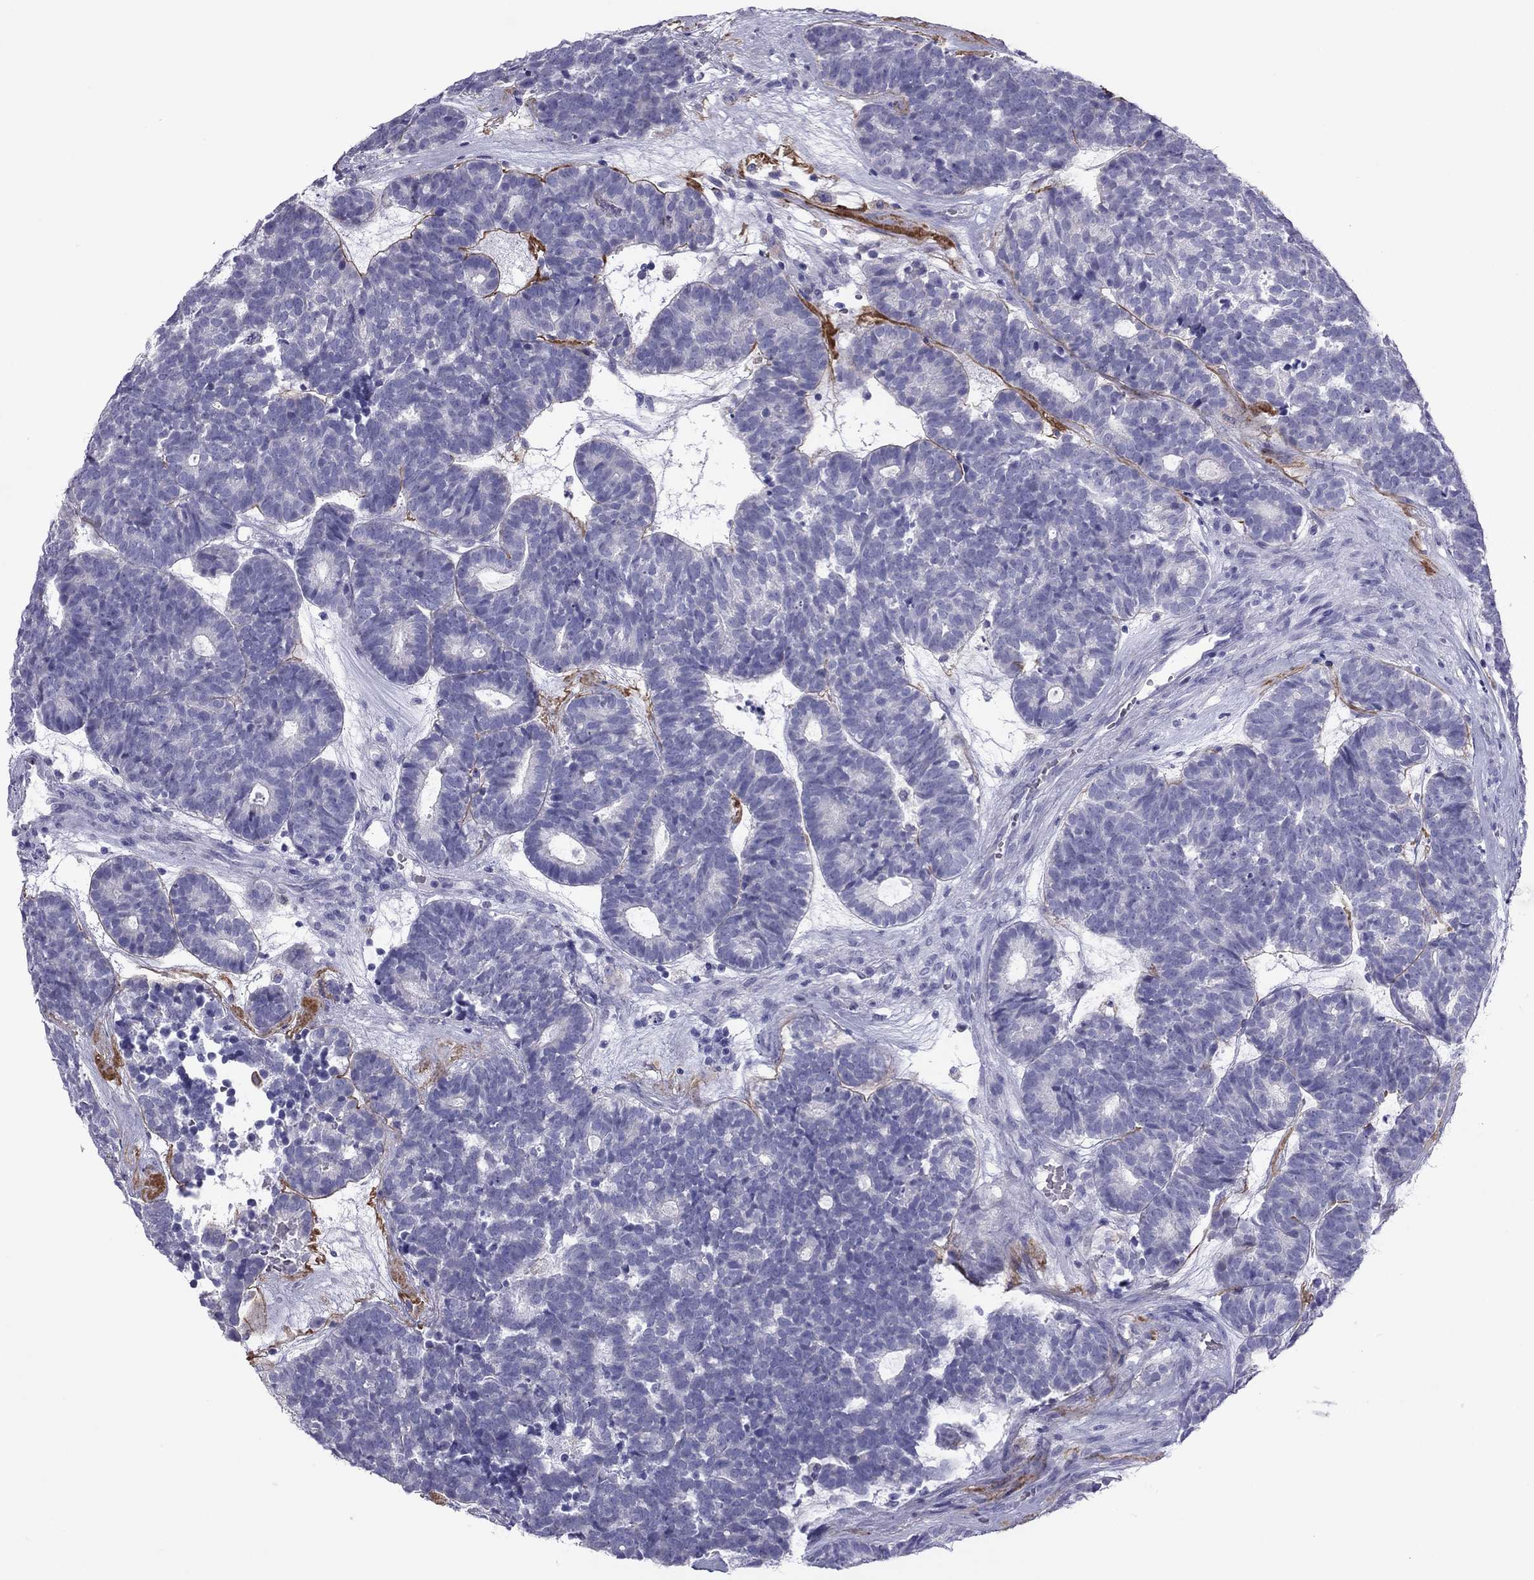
{"staining": {"intensity": "negative", "quantity": "none", "location": "none"}, "tissue": "head and neck cancer", "cell_type": "Tumor cells", "image_type": "cancer", "snomed": [{"axis": "morphology", "description": "Adenocarcinoma, NOS"}, {"axis": "topography", "description": "Head-Neck"}], "caption": "The micrograph displays no staining of tumor cells in head and neck cancer.", "gene": "MAEL", "patient": {"sex": "female", "age": 81}}